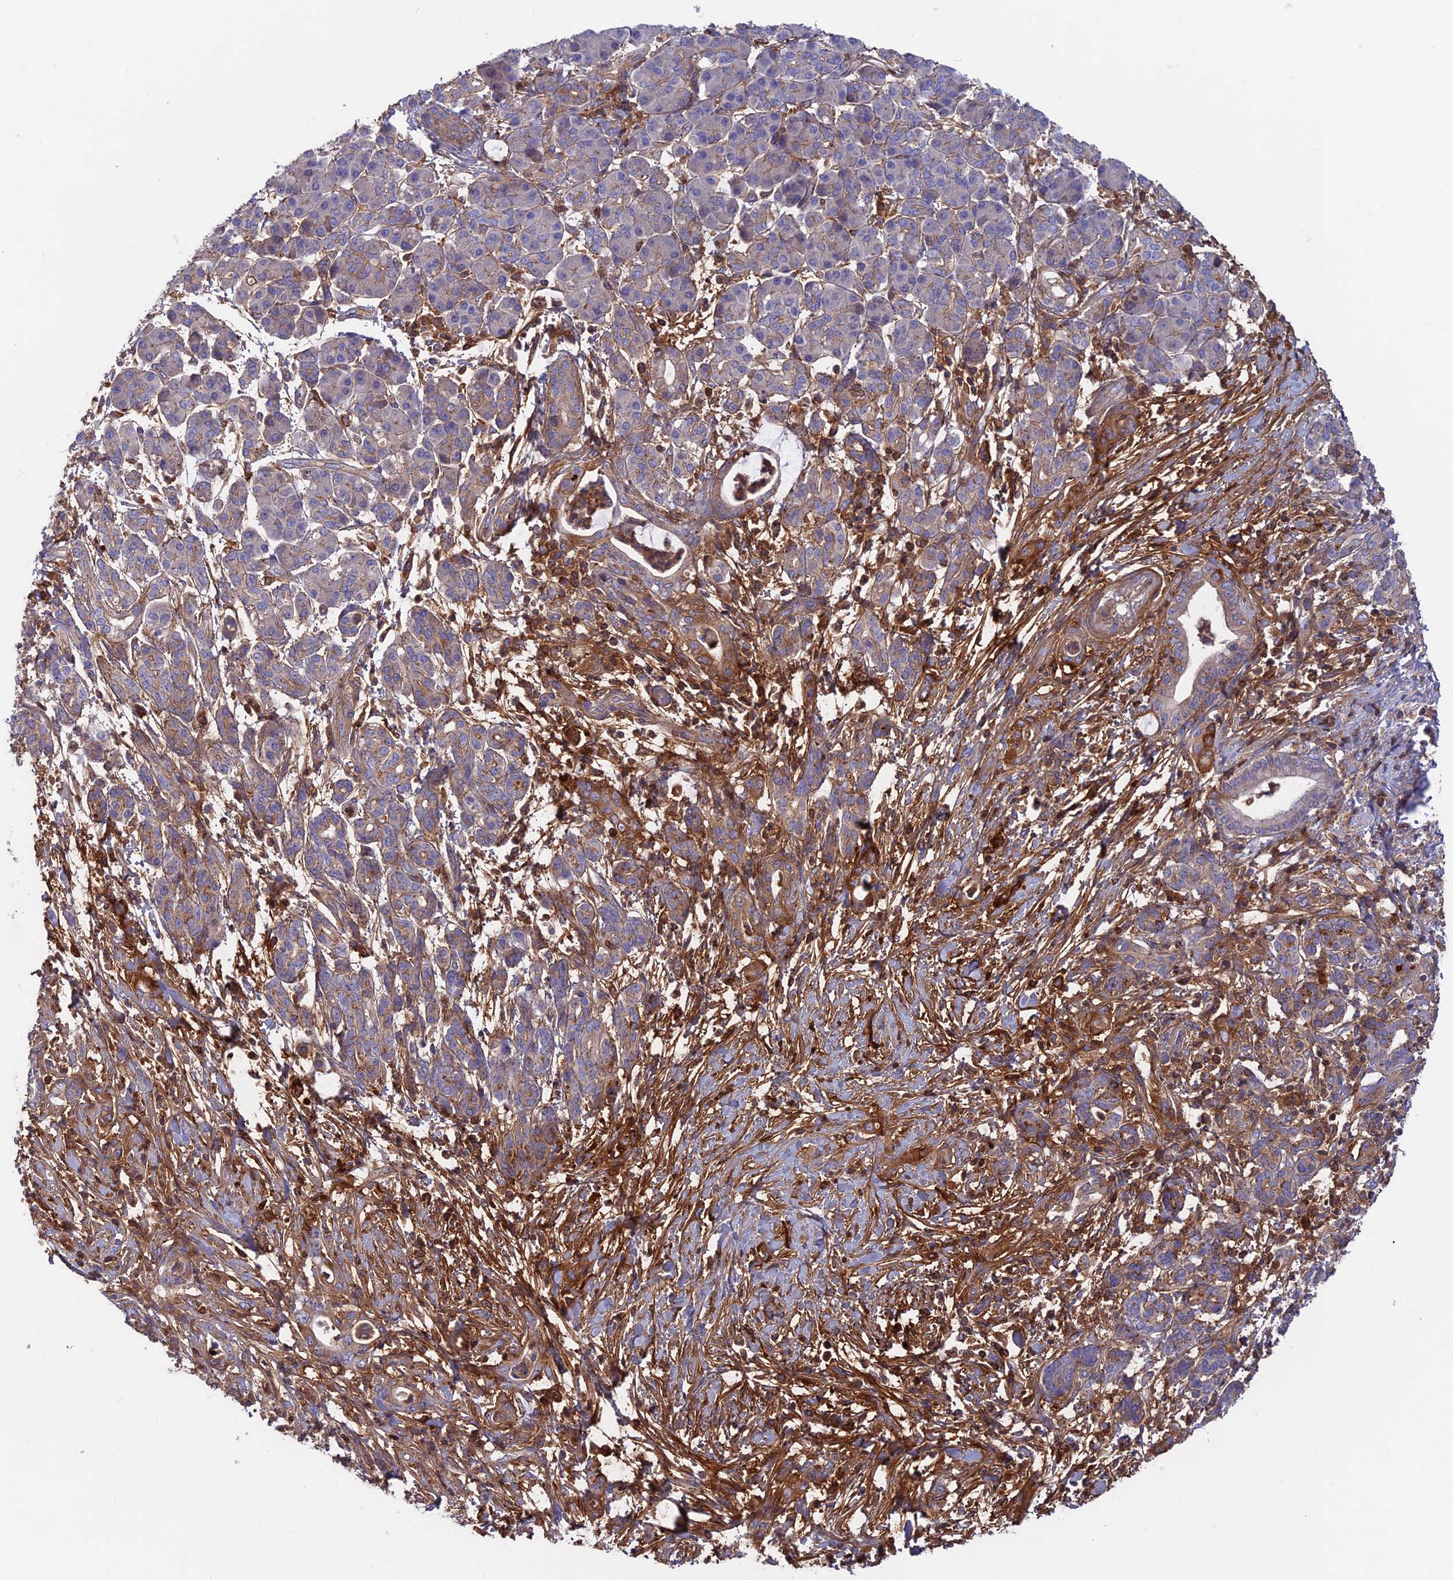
{"staining": {"intensity": "weak", "quantity": "<25%", "location": "cytoplasmic/membranous"}, "tissue": "pancreatic cancer", "cell_type": "Tumor cells", "image_type": "cancer", "snomed": [{"axis": "morphology", "description": "Normal tissue, NOS"}, {"axis": "morphology", "description": "Adenocarcinoma, NOS"}, {"axis": "topography", "description": "Pancreas"}], "caption": "The IHC histopathology image has no significant expression in tumor cells of adenocarcinoma (pancreatic) tissue.", "gene": "CPNE7", "patient": {"sex": "female", "age": 55}}